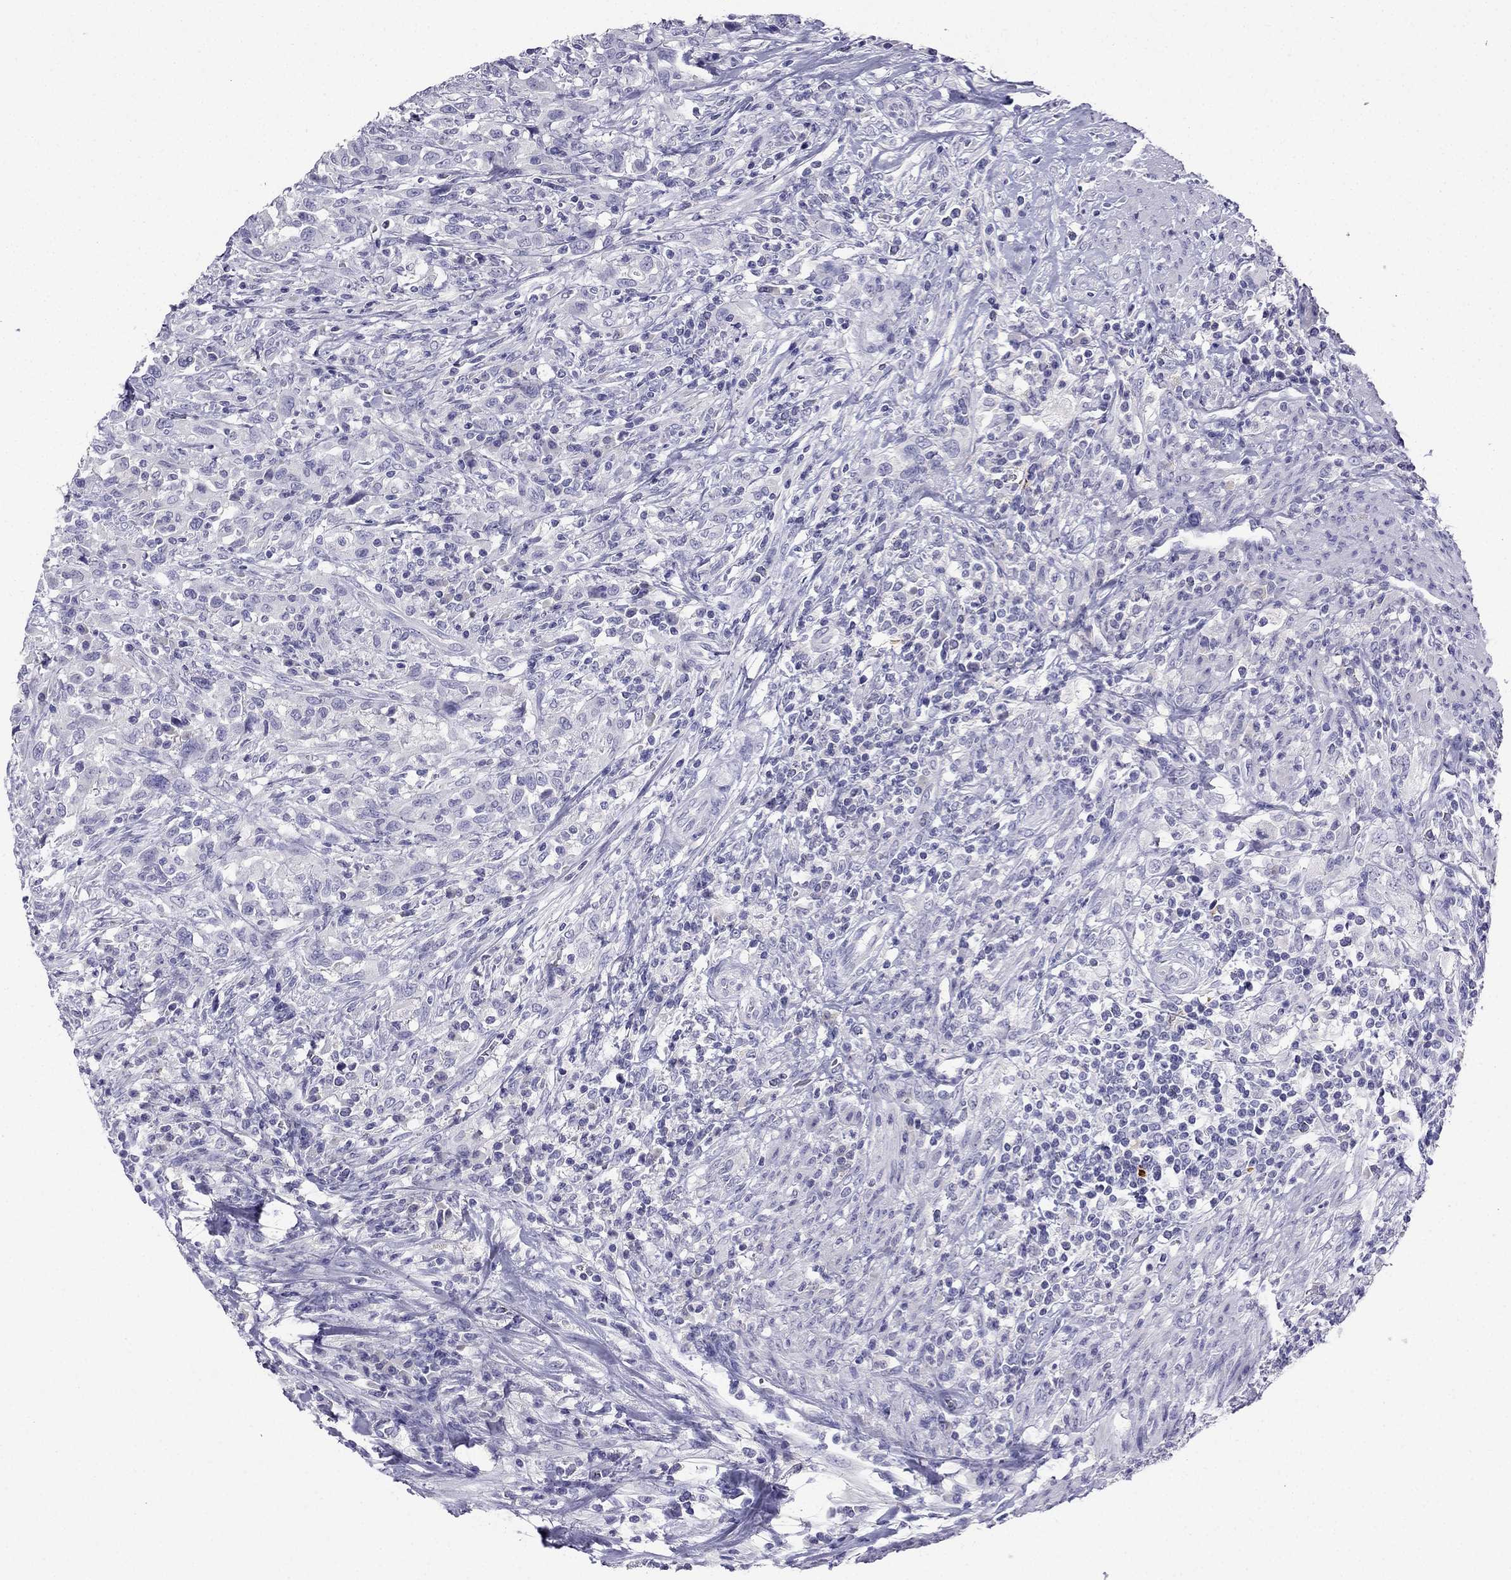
{"staining": {"intensity": "negative", "quantity": "none", "location": "none"}, "tissue": "urothelial cancer", "cell_type": "Tumor cells", "image_type": "cancer", "snomed": [{"axis": "morphology", "description": "Urothelial carcinoma, NOS"}, {"axis": "morphology", "description": "Urothelial carcinoma, High grade"}, {"axis": "topography", "description": "Urinary bladder"}], "caption": "Tumor cells are negative for protein expression in human urothelial carcinoma (high-grade).", "gene": "NPTX1", "patient": {"sex": "female", "age": 64}}